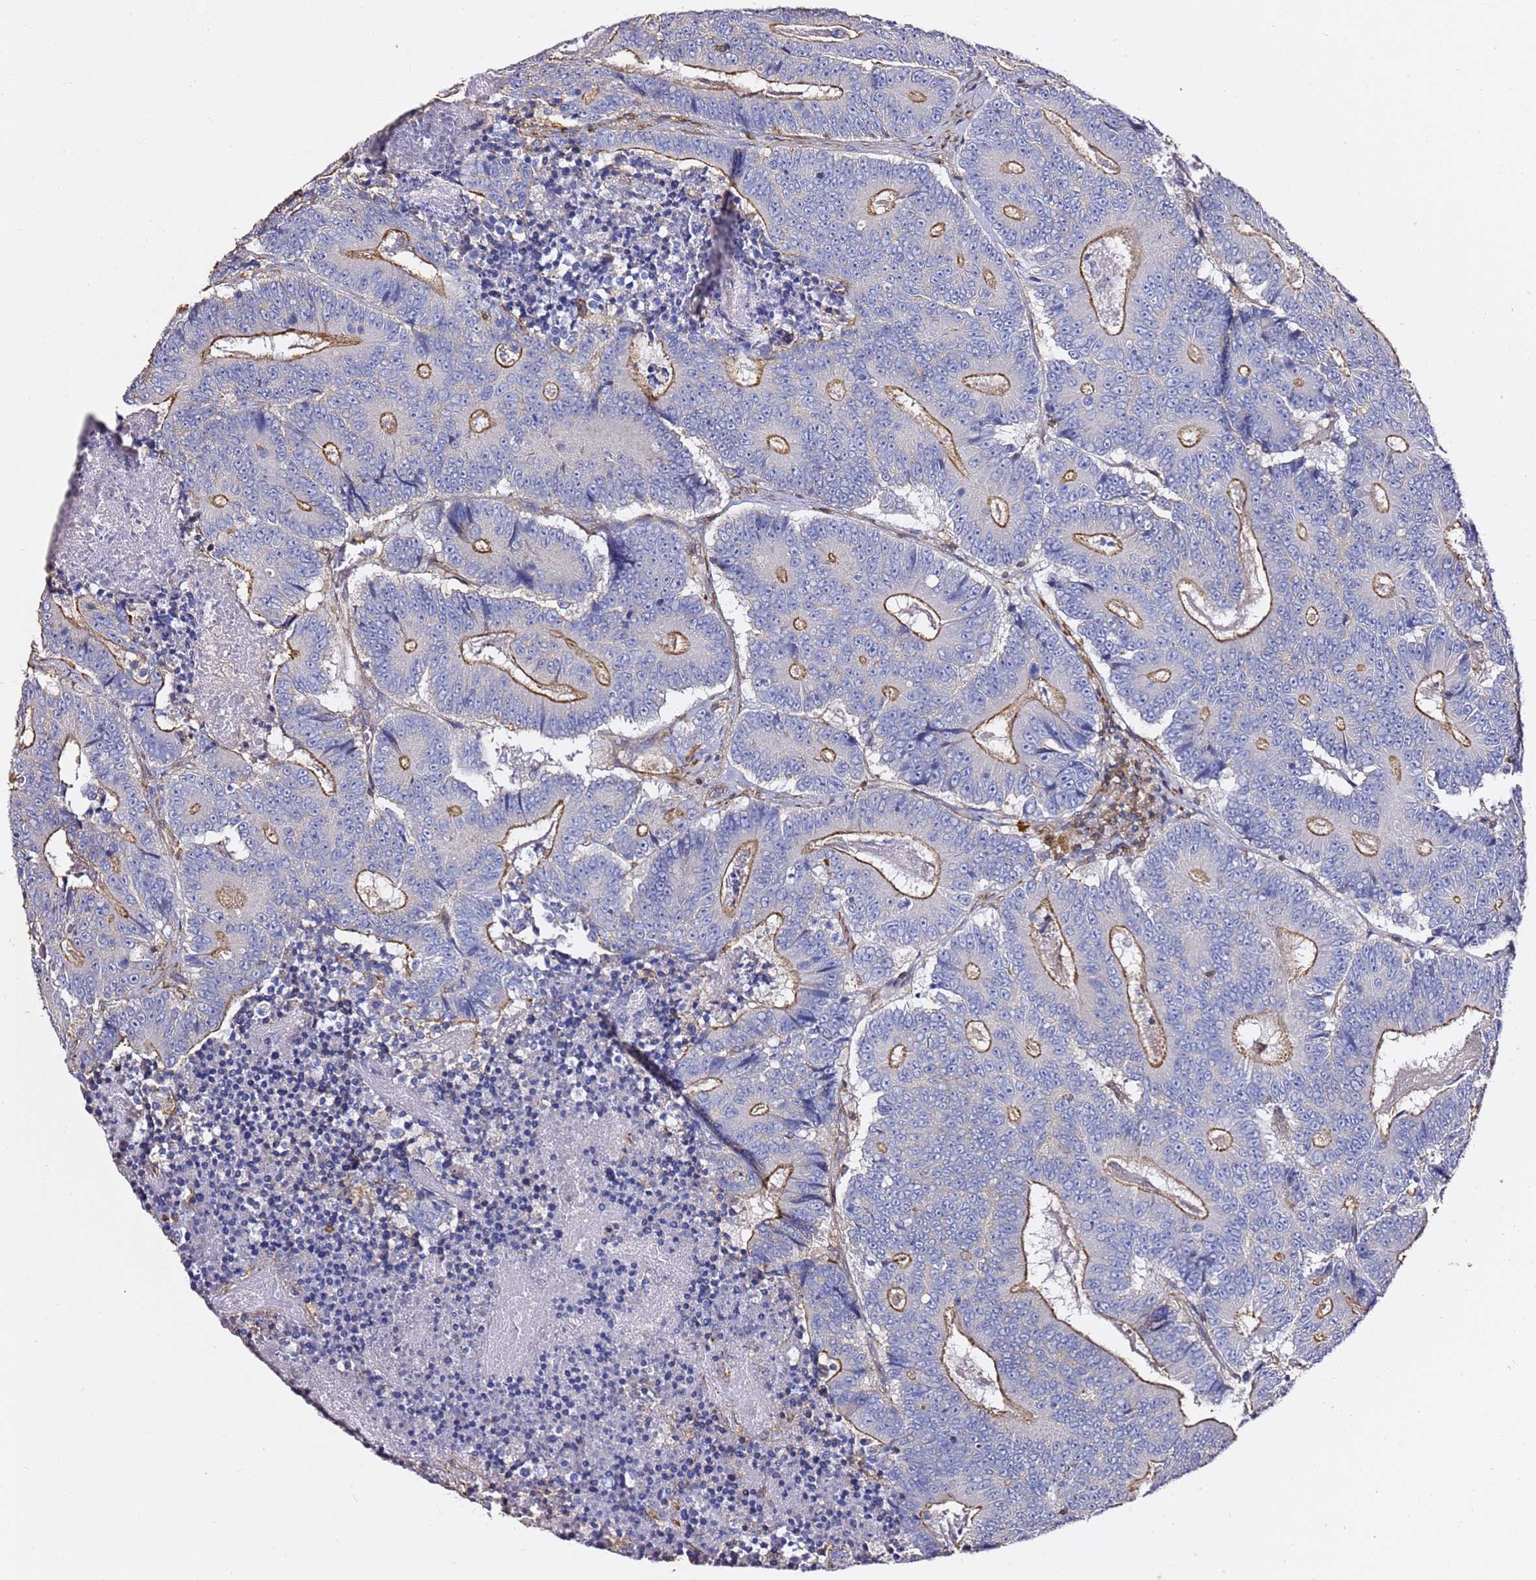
{"staining": {"intensity": "moderate", "quantity": "25%-75%", "location": "cytoplasmic/membranous"}, "tissue": "colorectal cancer", "cell_type": "Tumor cells", "image_type": "cancer", "snomed": [{"axis": "morphology", "description": "Adenocarcinoma, NOS"}, {"axis": "topography", "description": "Colon"}], "caption": "Immunohistochemistry photomicrograph of neoplastic tissue: colorectal adenocarcinoma stained using IHC demonstrates medium levels of moderate protein expression localized specifically in the cytoplasmic/membranous of tumor cells, appearing as a cytoplasmic/membranous brown color.", "gene": "ZFP36L2", "patient": {"sex": "male", "age": 83}}